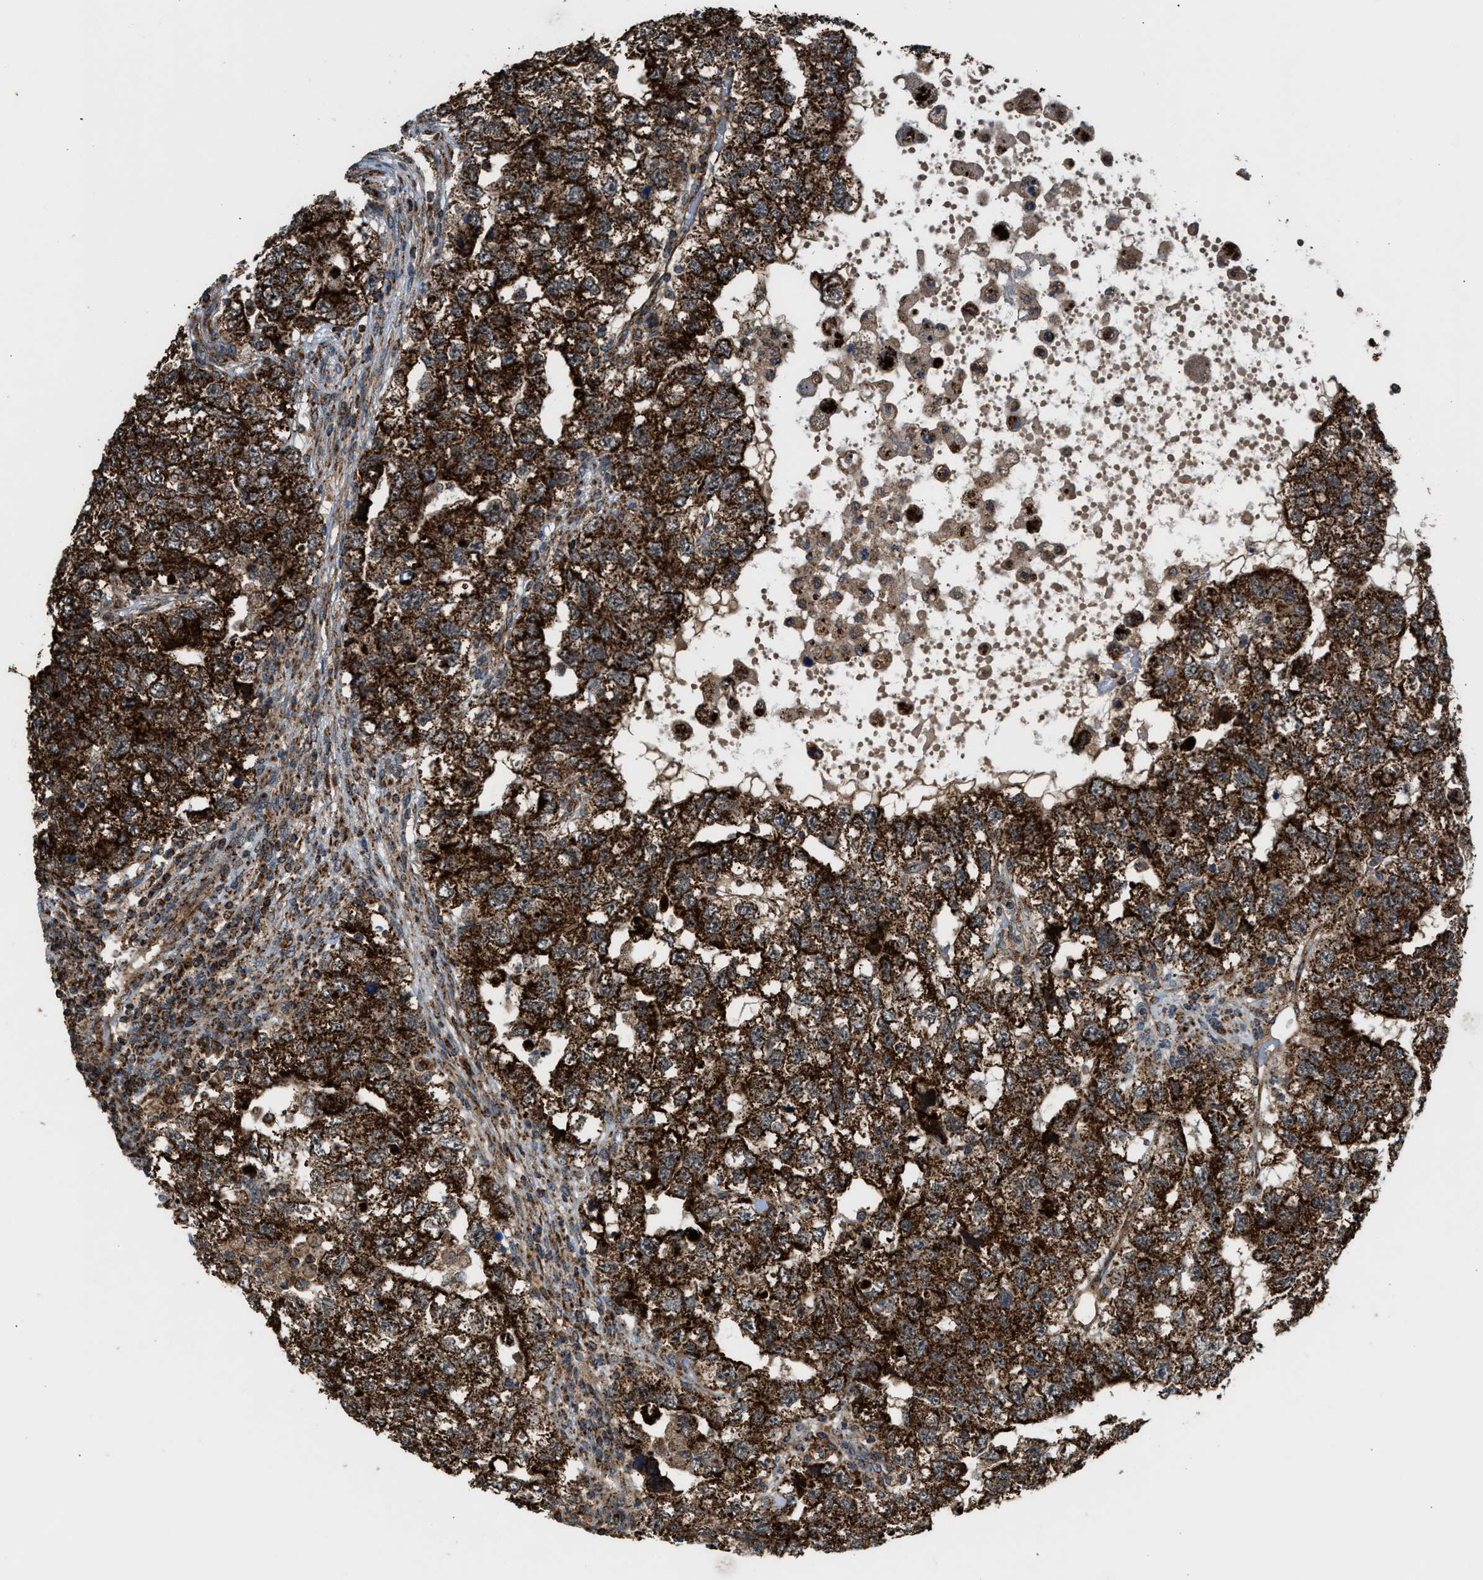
{"staining": {"intensity": "strong", "quantity": ">75%", "location": "cytoplasmic/membranous"}, "tissue": "testis cancer", "cell_type": "Tumor cells", "image_type": "cancer", "snomed": [{"axis": "morphology", "description": "Carcinoma, Embryonal, NOS"}, {"axis": "topography", "description": "Testis"}], "caption": "IHC (DAB (3,3'-diaminobenzidine)) staining of testis cancer (embryonal carcinoma) shows strong cytoplasmic/membranous protein staining in approximately >75% of tumor cells.", "gene": "SGSM2", "patient": {"sex": "male", "age": 36}}